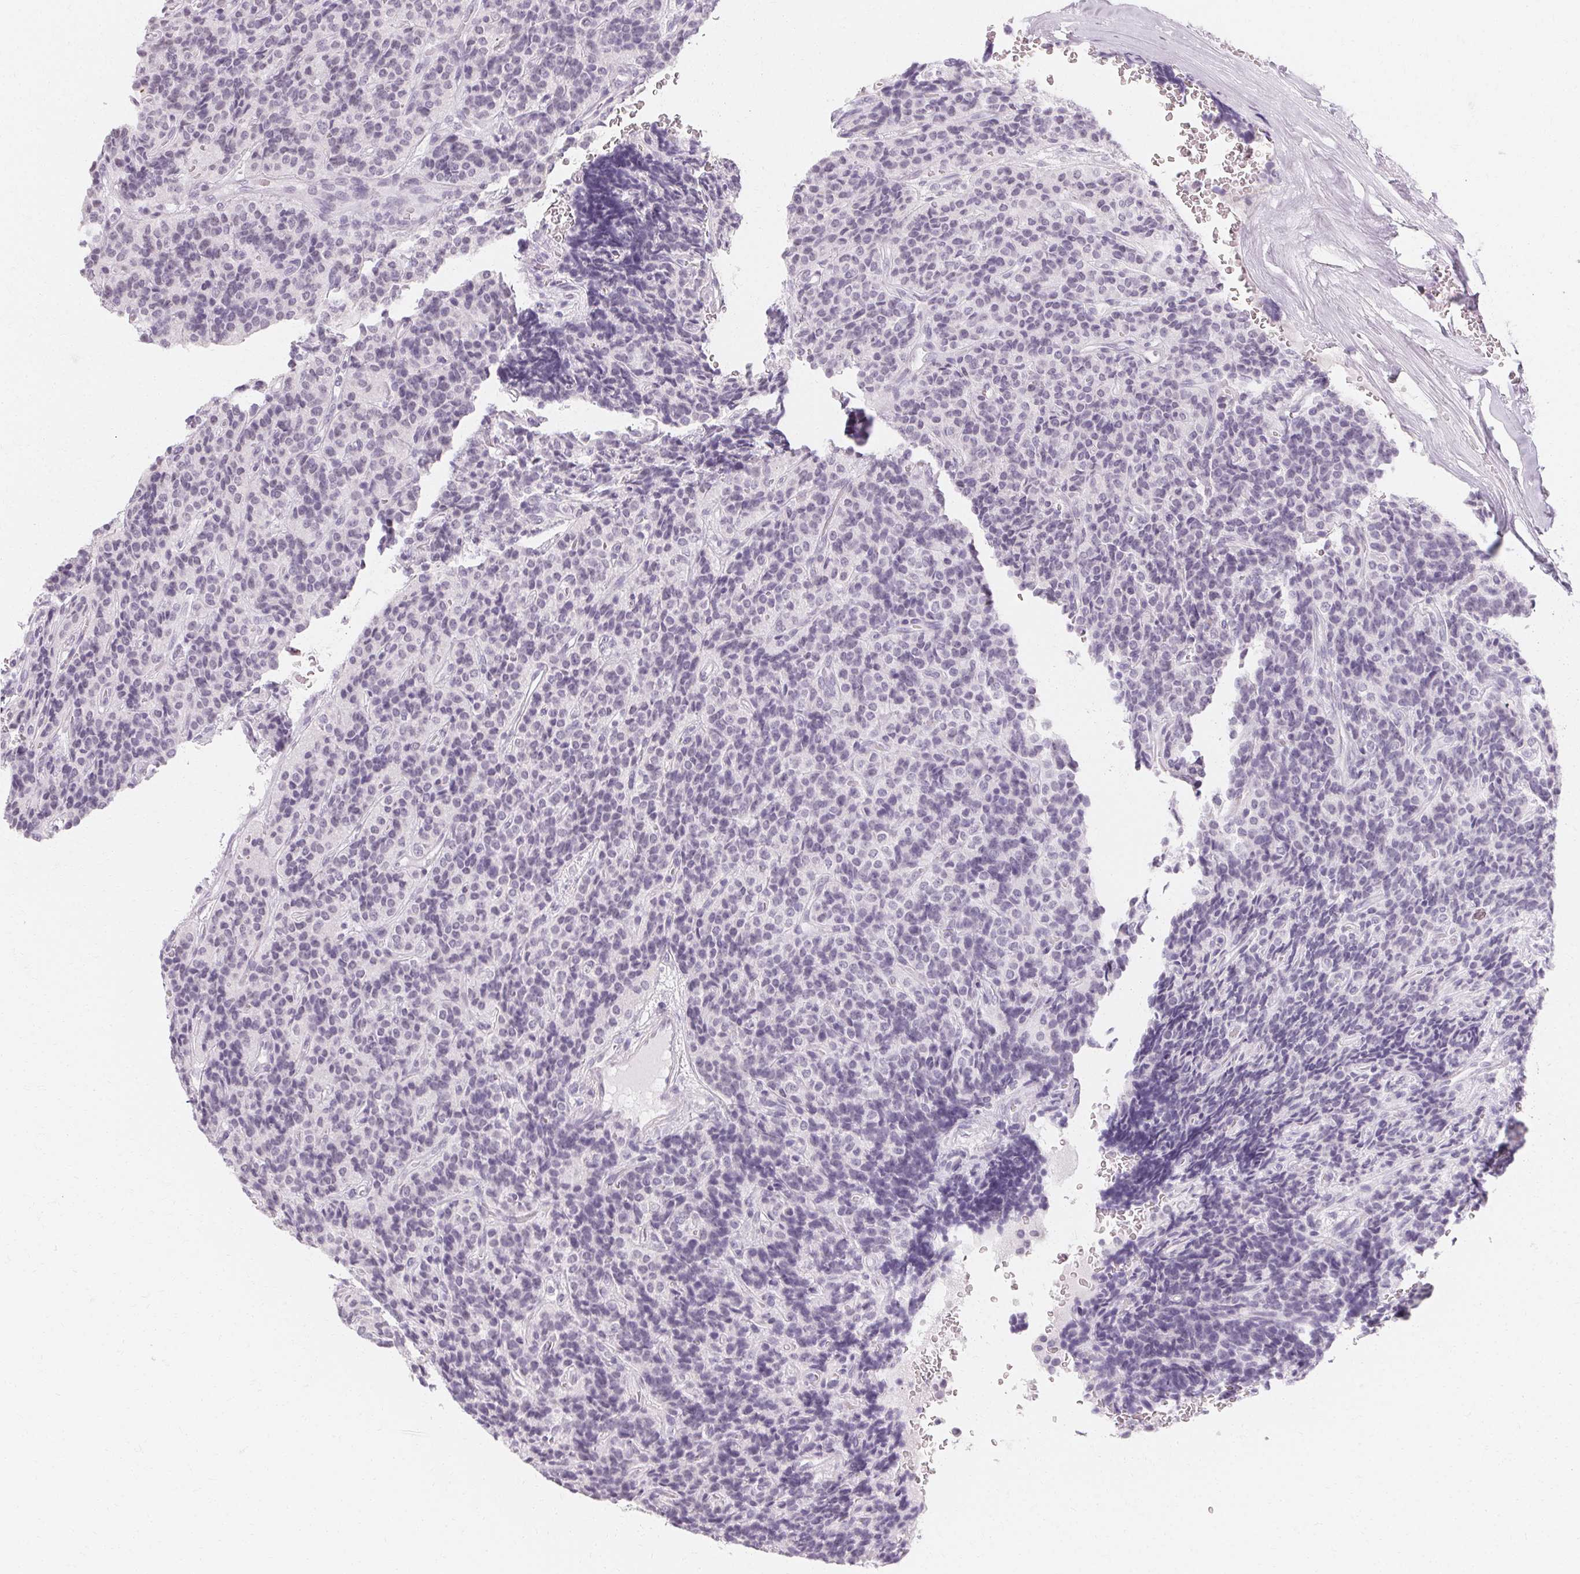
{"staining": {"intensity": "negative", "quantity": "none", "location": "none"}, "tissue": "carcinoid", "cell_type": "Tumor cells", "image_type": "cancer", "snomed": [{"axis": "morphology", "description": "Carcinoid, malignant, NOS"}, {"axis": "topography", "description": "Pancreas"}], "caption": "DAB immunohistochemical staining of malignant carcinoid demonstrates no significant positivity in tumor cells.", "gene": "SYNPR", "patient": {"sex": "male", "age": 36}}